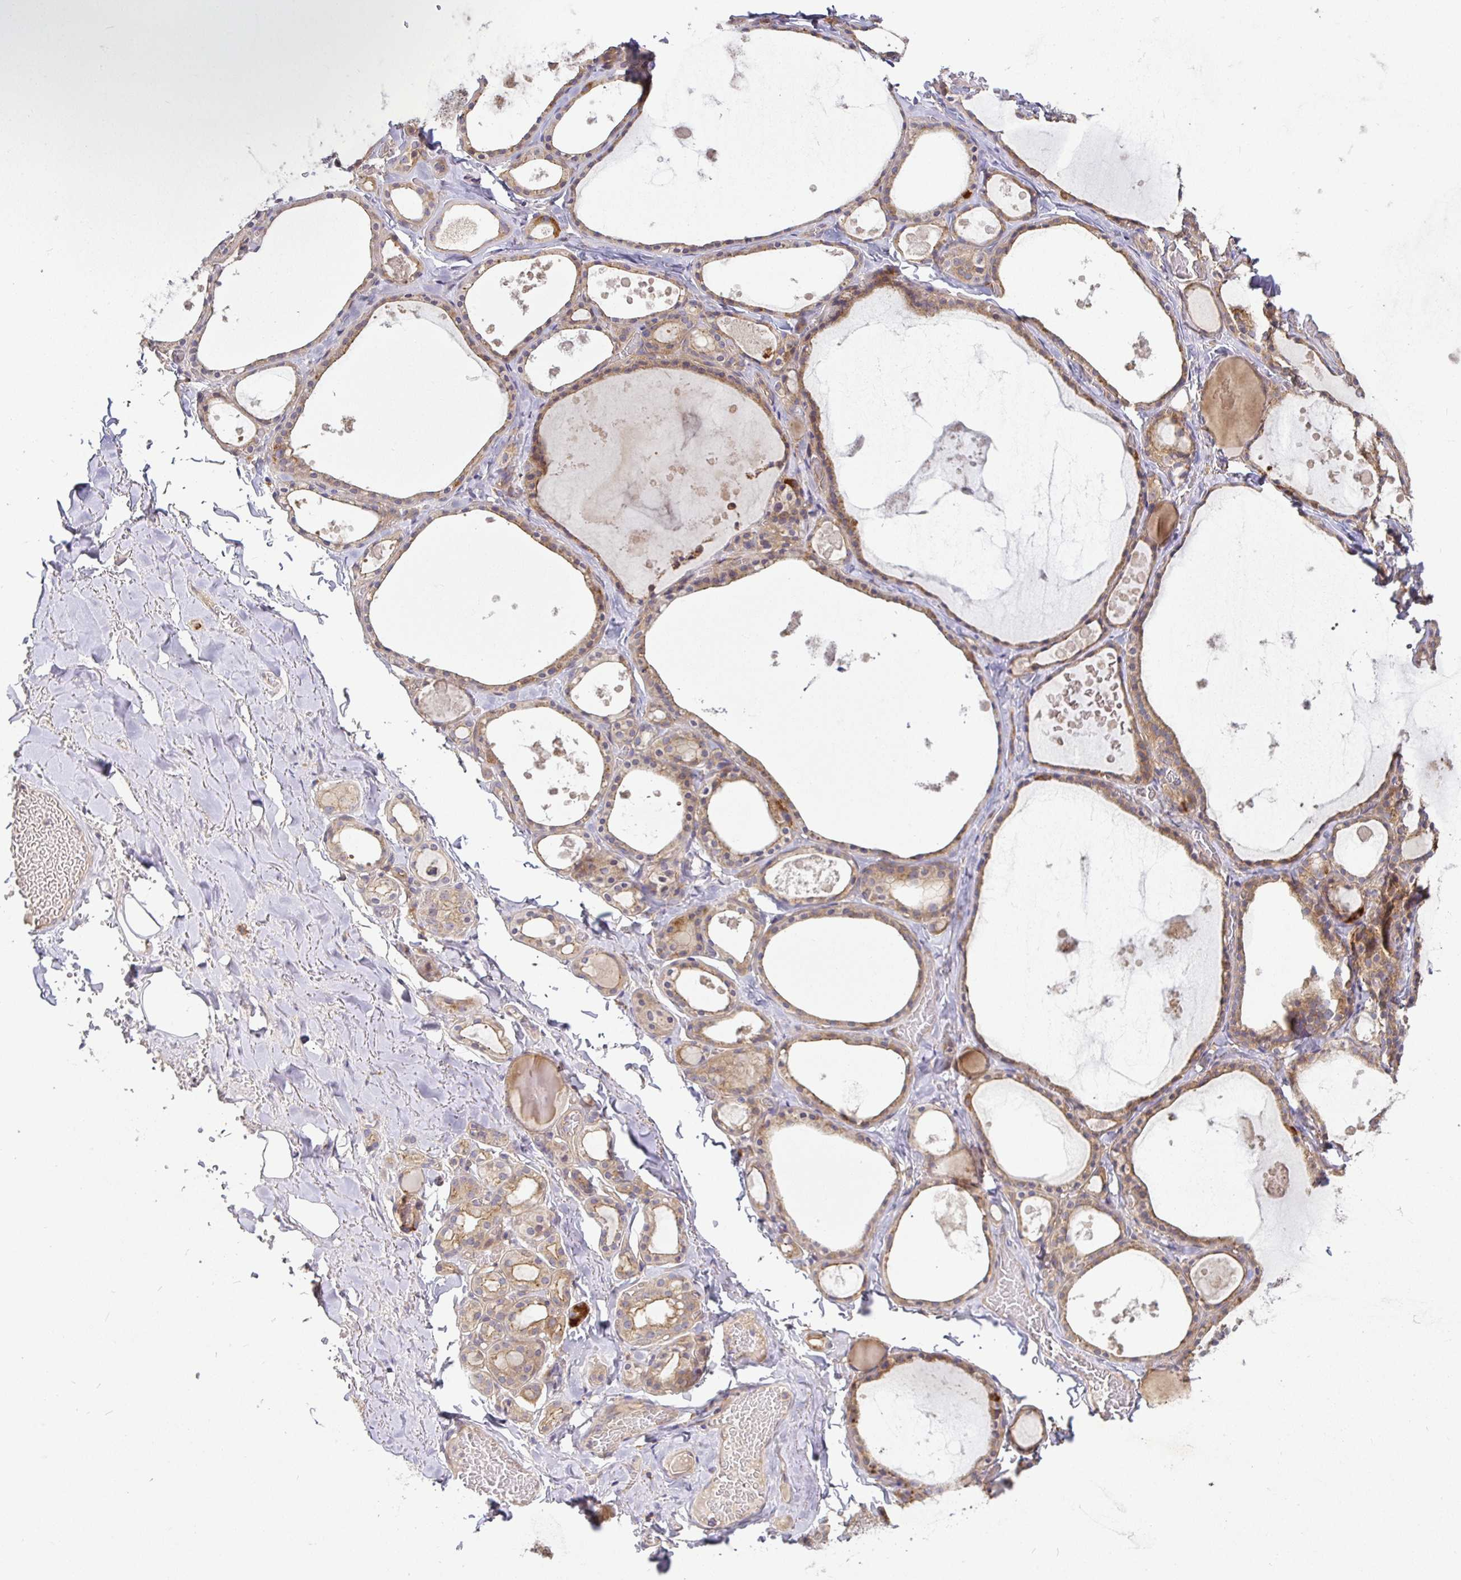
{"staining": {"intensity": "moderate", "quantity": ">75%", "location": "cytoplasmic/membranous"}, "tissue": "thyroid gland", "cell_type": "Glandular cells", "image_type": "normal", "snomed": [{"axis": "morphology", "description": "Normal tissue, NOS"}, {"axis": "topography", "description": "Thyroid gland"}], "caption": "Brown immunohistochemical staining in benign human thyroid gland demonstrates moderate cytoplasmic/membranous staining in approximately >75% of glandular cells. (DAB (3,3'-diaminobenzidine) IHC, brown staining for protein, blue staining for nuclei).", "gene": "SNX8", "patient": {"sex": "male", "age": 56}}